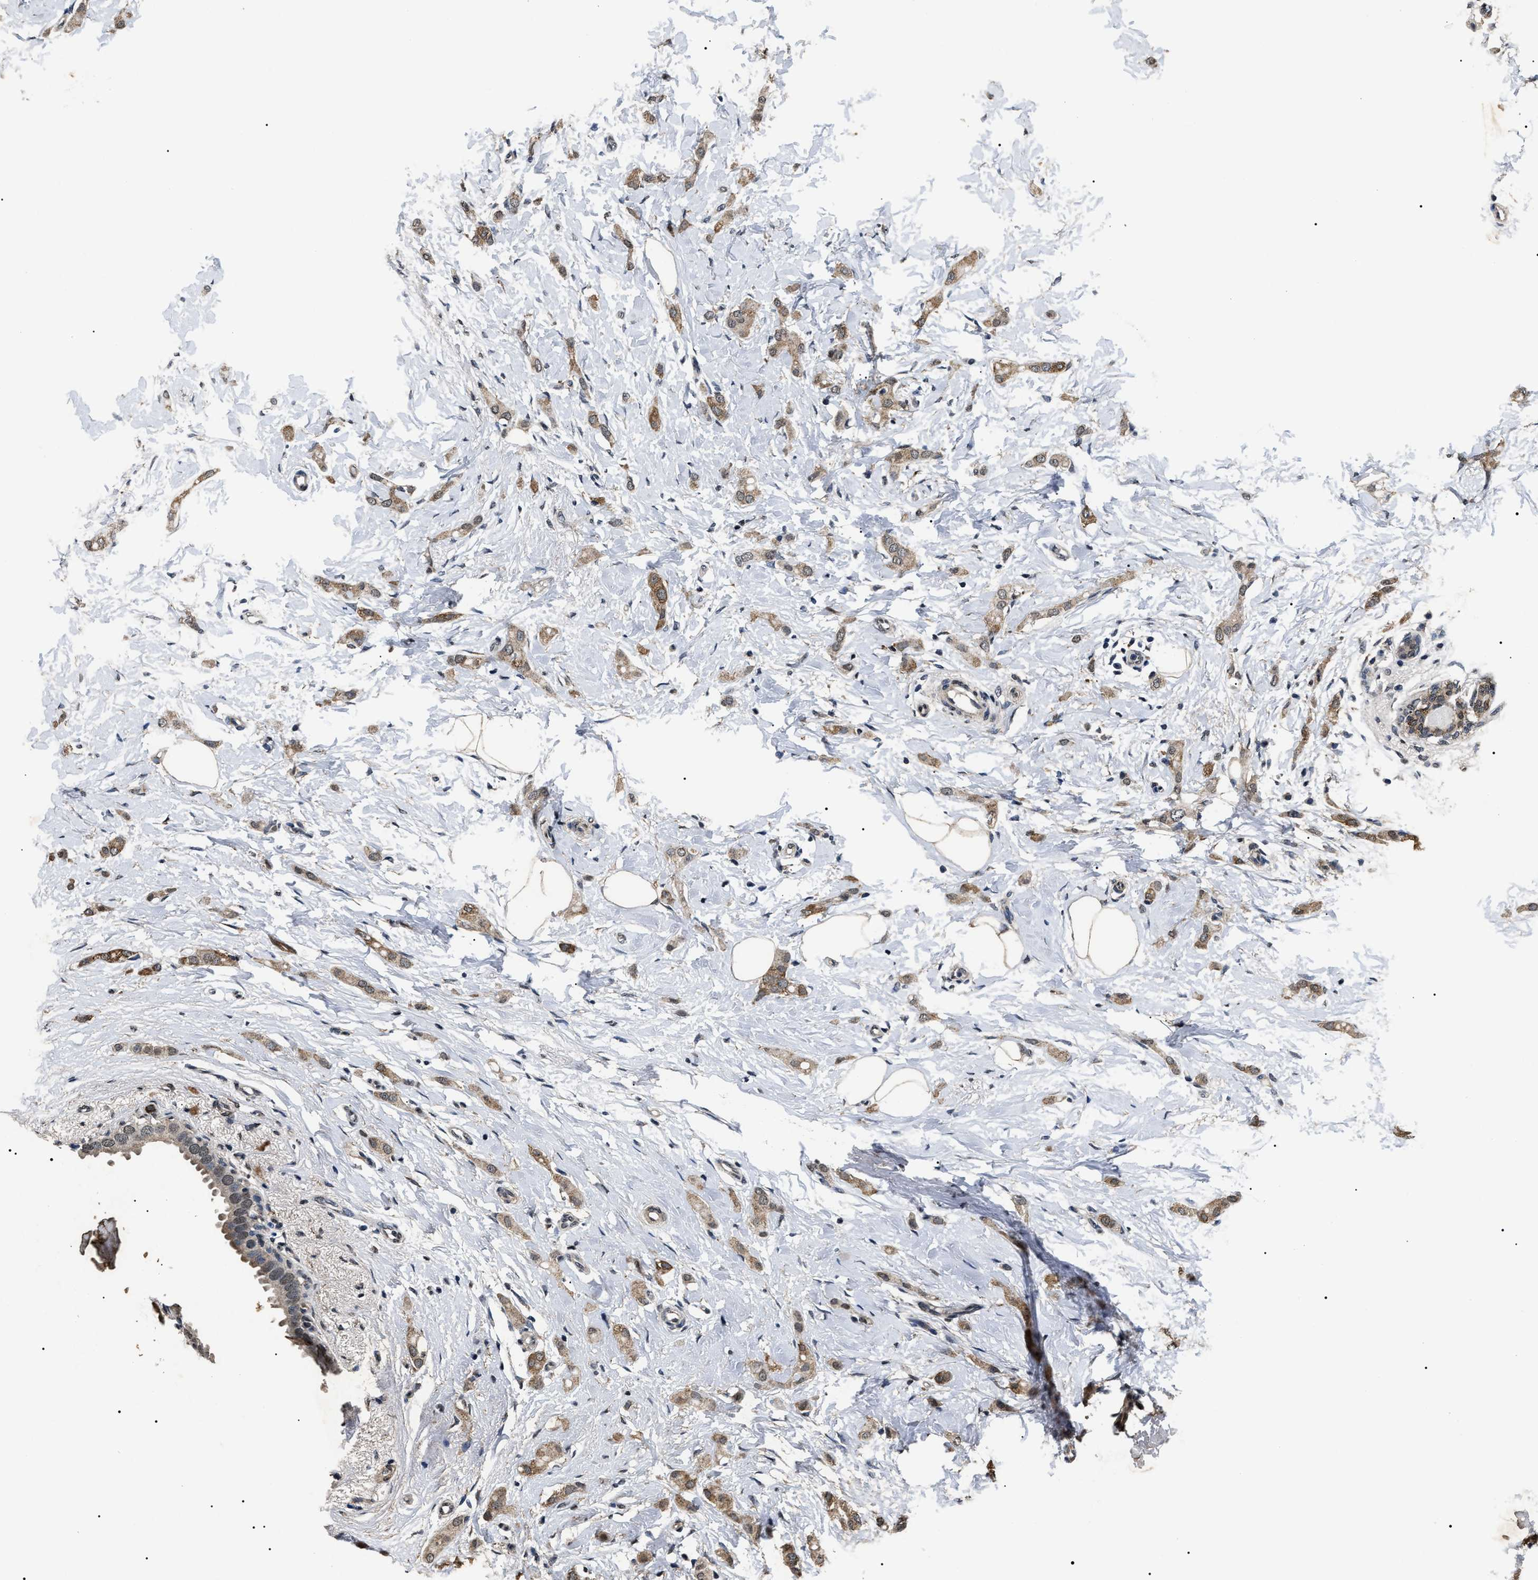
{"staining": {"intensity": "moderate", "quantity": ">75%", "location": "cytoplasmic/membranous,nuclear"}, "tissue": "breast cancer", "cell_type": "Tumor cells", "image_type": "cancer", "snomed": [{"axis": "morphology", "description": "Lobular carcinoma"}, {"axis": "topography", "description": "Breast"}], "caption": "Protein staining demonstrates moderate cytoplasmic/membranous and nuclear staining in approximately >75% of tumor cells in breast lobular carcinoma.", "gene": "ANP32E", "patient": {"sex": "female", "age": 55}}